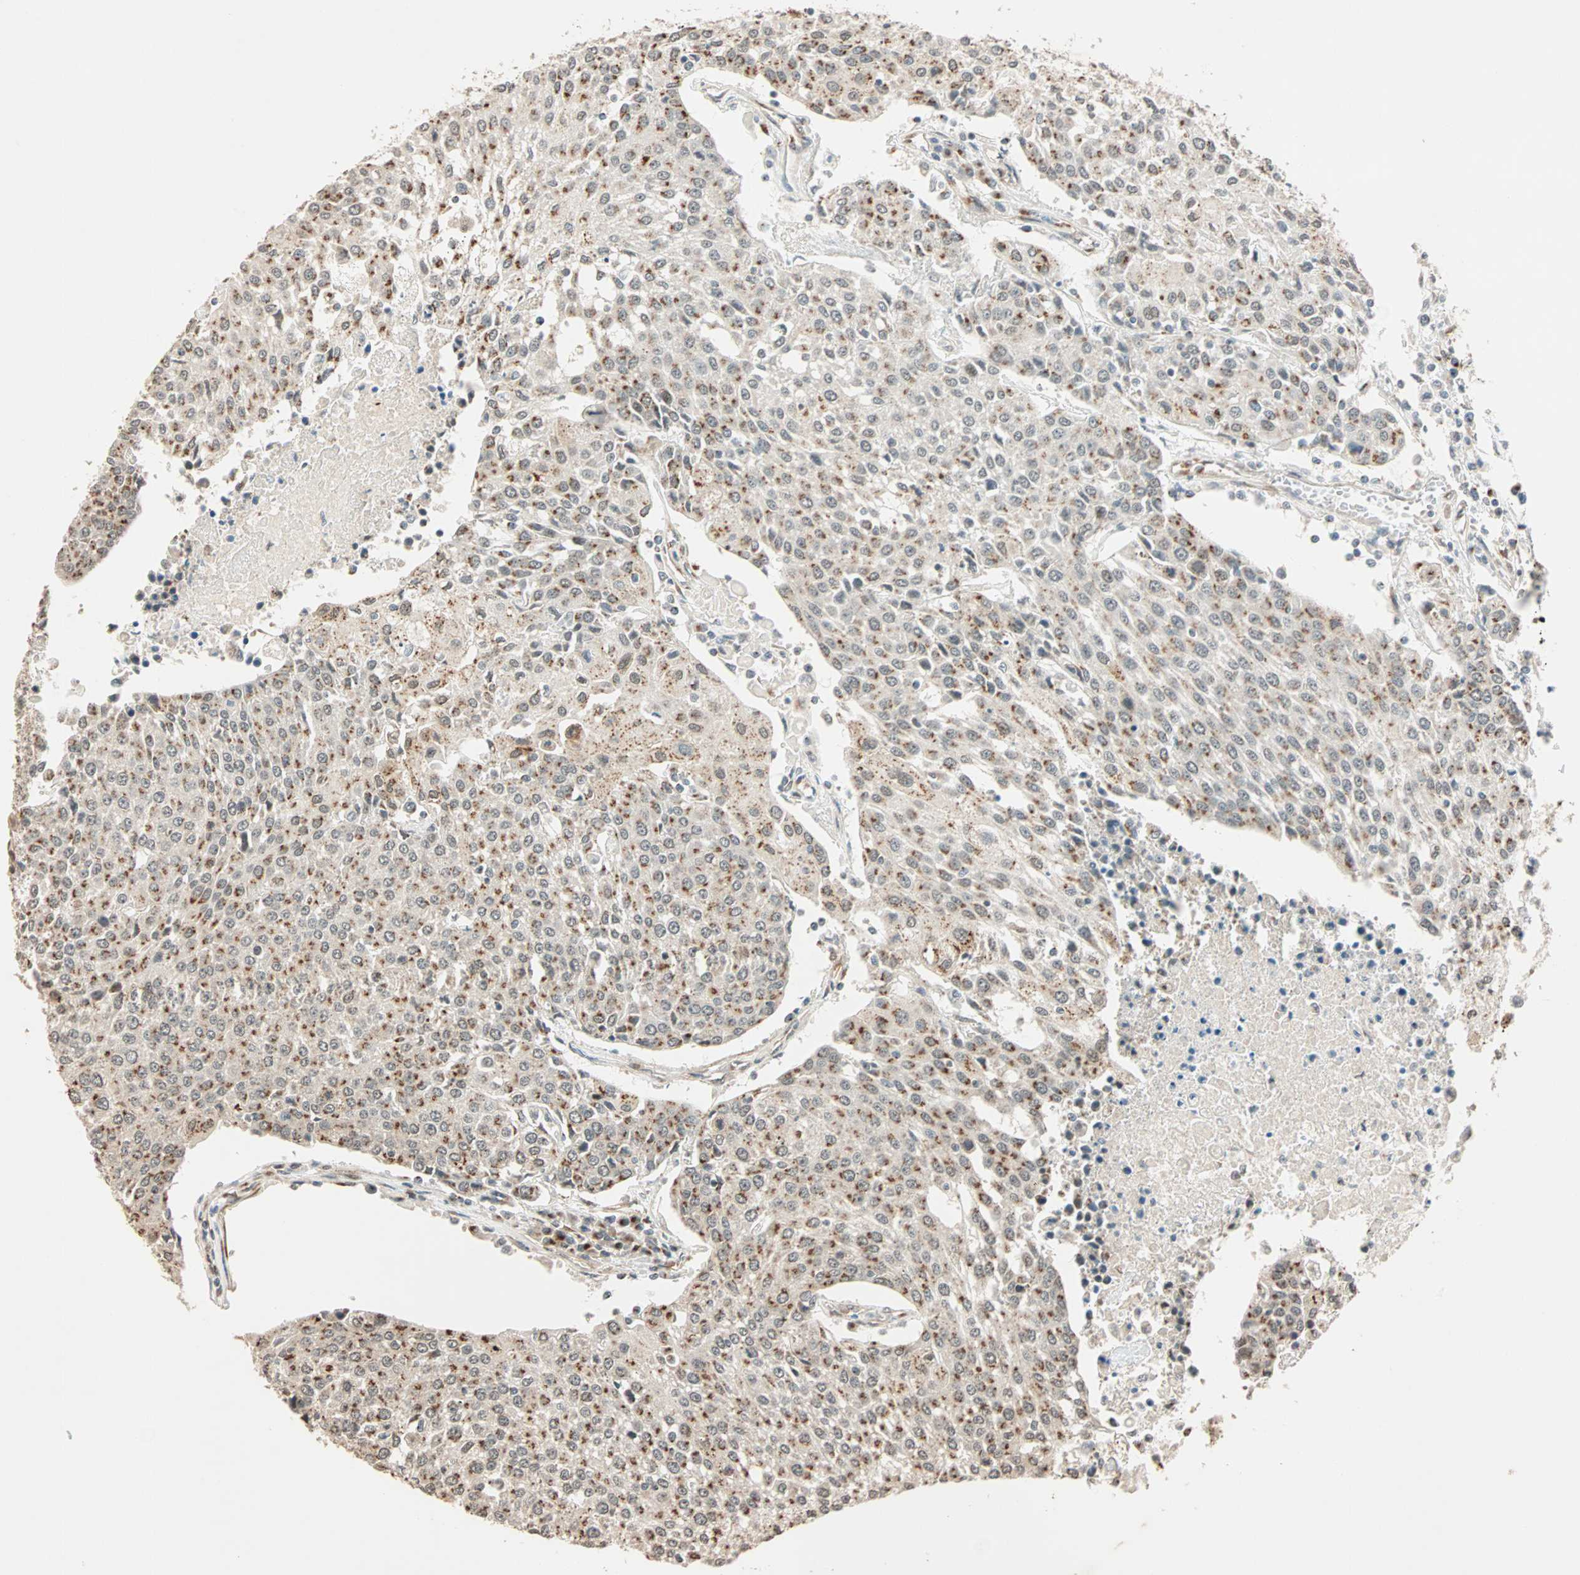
{"staining": {"intensity": "weak", "quantity": "25%-75%", "location": "cytoplasmic/membranous"}, "tissue": "urothelial cancer", "cell_type": "Tumor cells", "image_type": "cancer", "snomed": [{"axis": "morphology", "description": "Urothelial carcinoma, High grade"}, {"axis": "topography", "description": "Urinary bladder"}], "caption": "Urothelial cancer was stained to show a protein in brown. There is low levels of weak cytoplasmic/membranous expression in approximately 25%-75% of tumor cells. The protein of interest is stained brown, and the nuclei are stained in blue (DAB (3,3'-diaminobenzidine) IHC with brightfield microscopy, high magnification).", "gene": "PRDM2", "patient": {"sex": "female", "age": 85}}